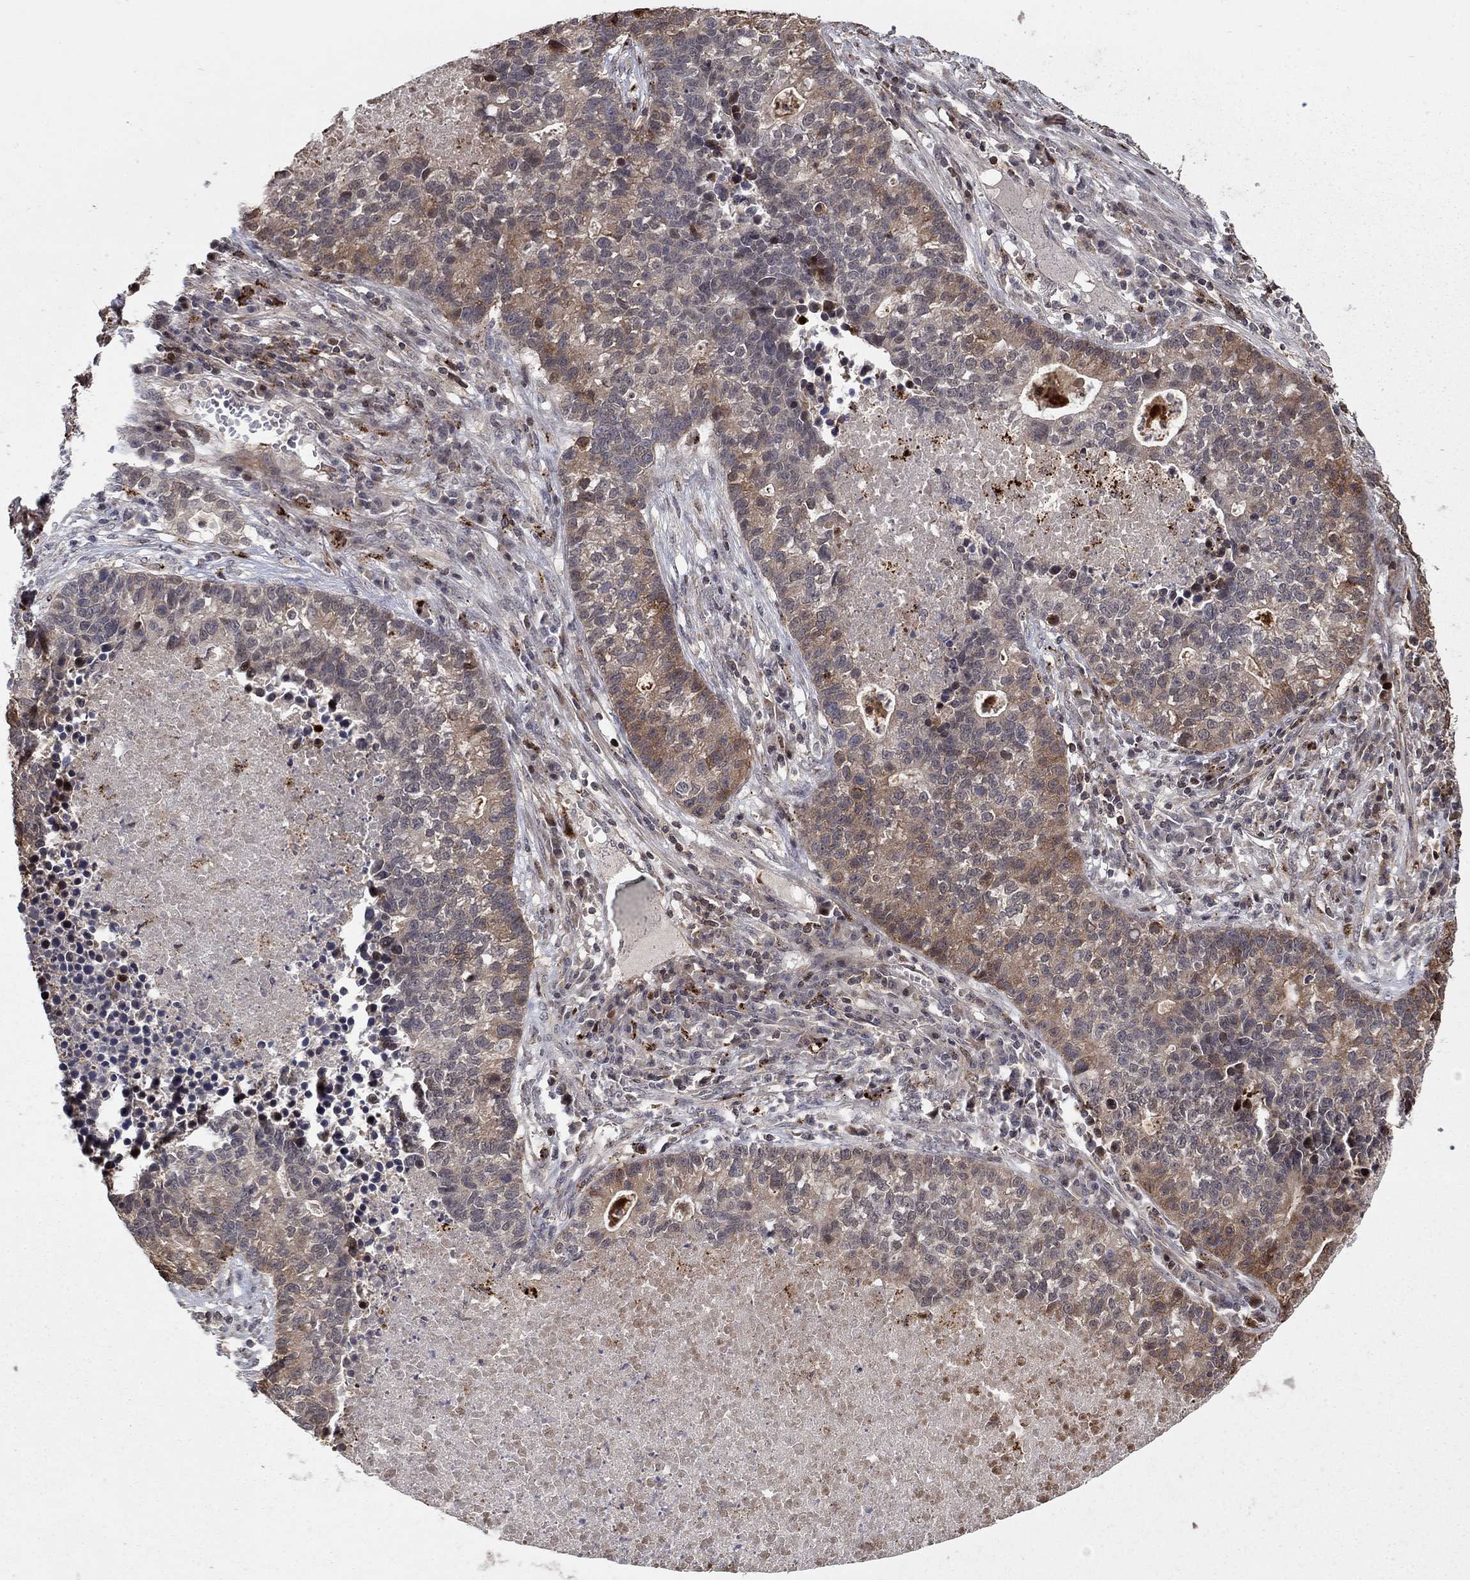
{"staining": {"intensity": "weak", "quantity": "25%-75%", "location": "cytoplasmic/membranous"}, "tissue": "lung cancer", "cell_type": "Tumor cells", "image_type": "cancer", "snomed": [{"axis": "morphology", "description": "Adenocarcinoma, NOS"}, {"axis": "topography", "description": "Lung"}], "caption": "Protein staining of lung cancer tissue reveals weak cytoplasmic/membranous positivity in approximately 25%-75% of tumor cells.", "gene": "LPCAT4", "patient": {"sex": "male", "age": 57}}